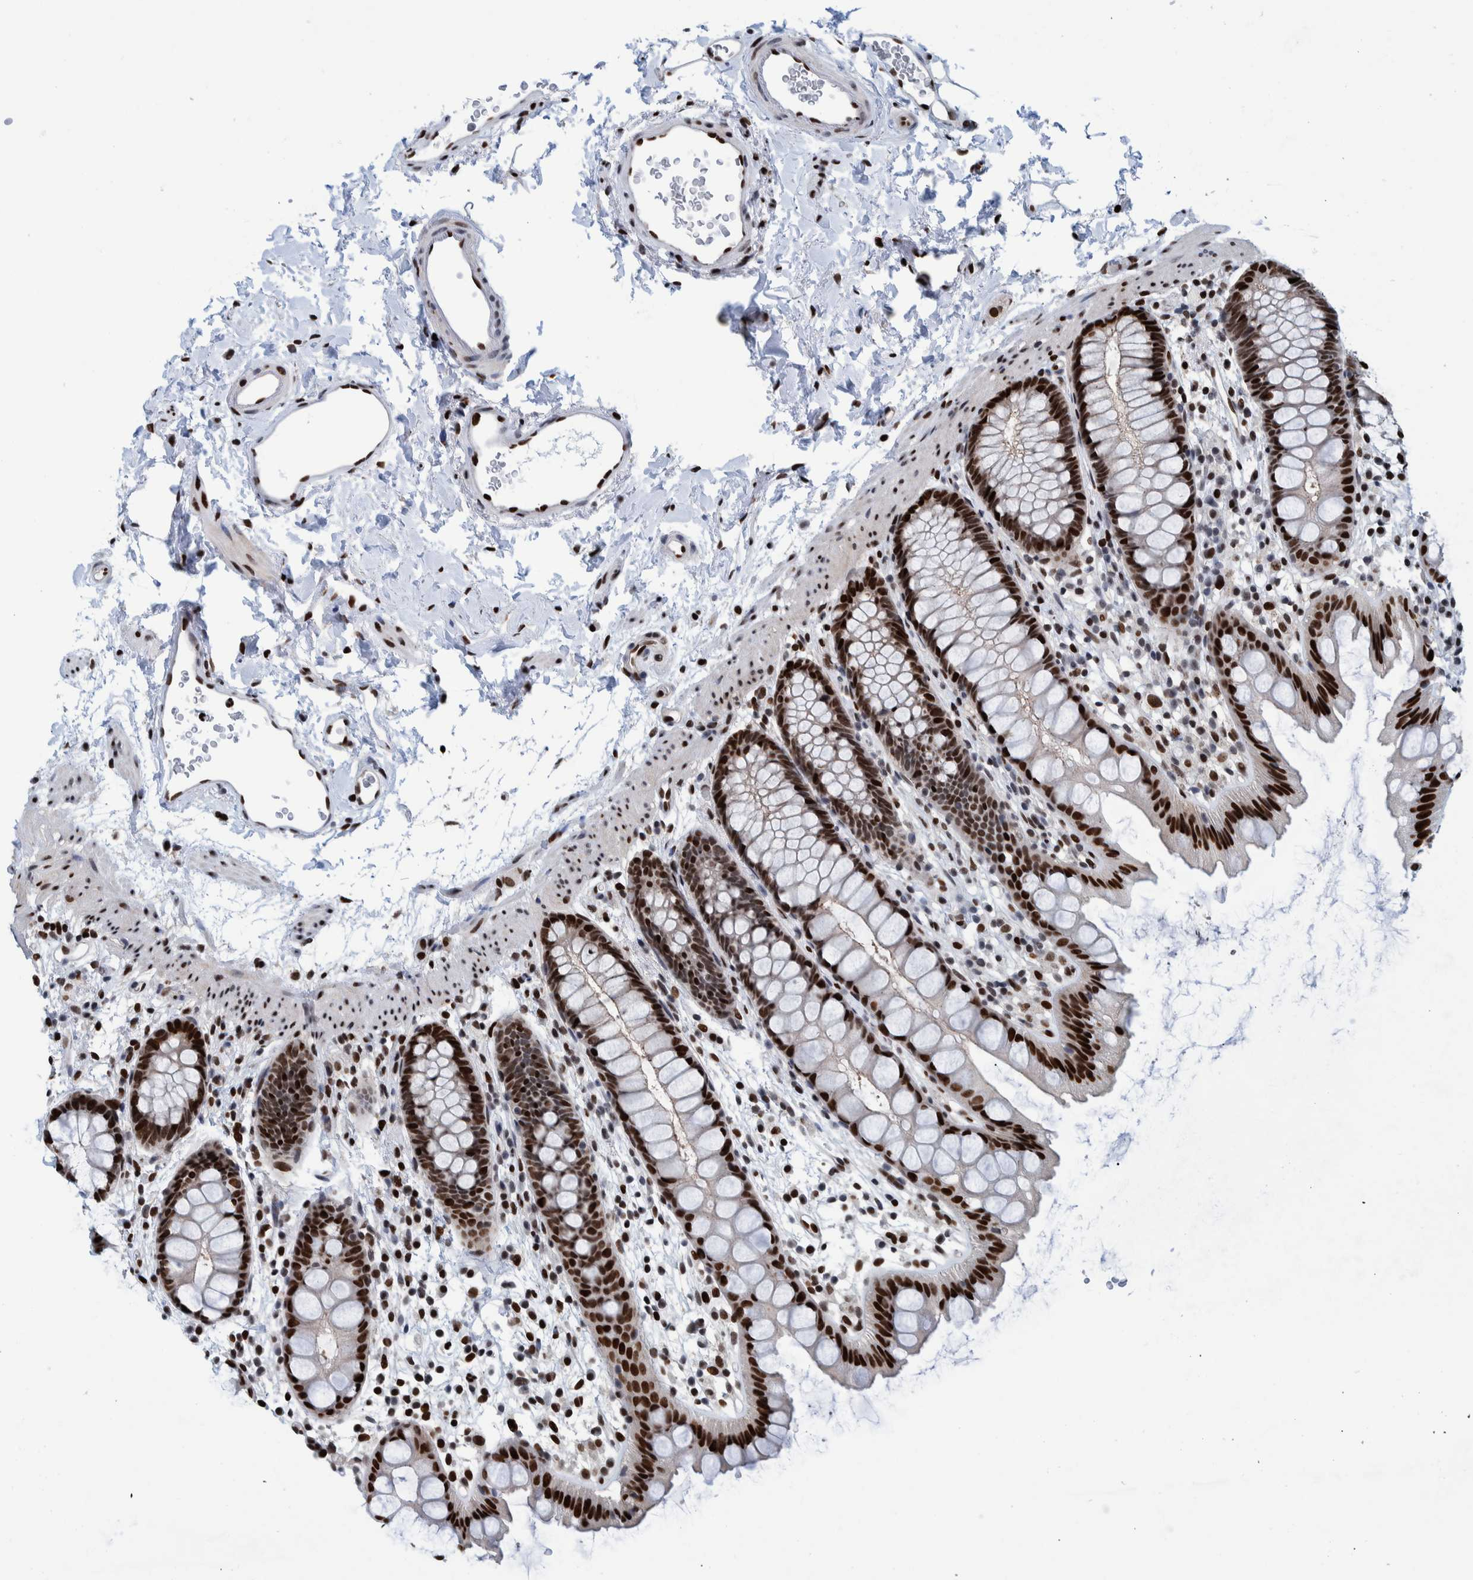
{"staining": {"intensity": "strong", "quantity": ">75%", "location": "nuclear"}, "tissue": "rectum", "cell_type": "Glandular cells", "image_type": "normal", "snomed": [{"axis": "morphology", "description": "Normal tissue, NOS"}, {"axis": "topography", "description": "Rectum"}], "caption": "A high-resolution photomicrograph shows immunohistochemistry staining of benign rectum, which exhibits strong nuclear expression in approximately >75% of glandular cells. The staining was performed using DAB to visualize the protein expression in brown, while the nuclei were stained in blue with hematoxylin (Magnification: 20x).", "gene": "HEATR9", "patient": {"sex": "female", "age": 65}}